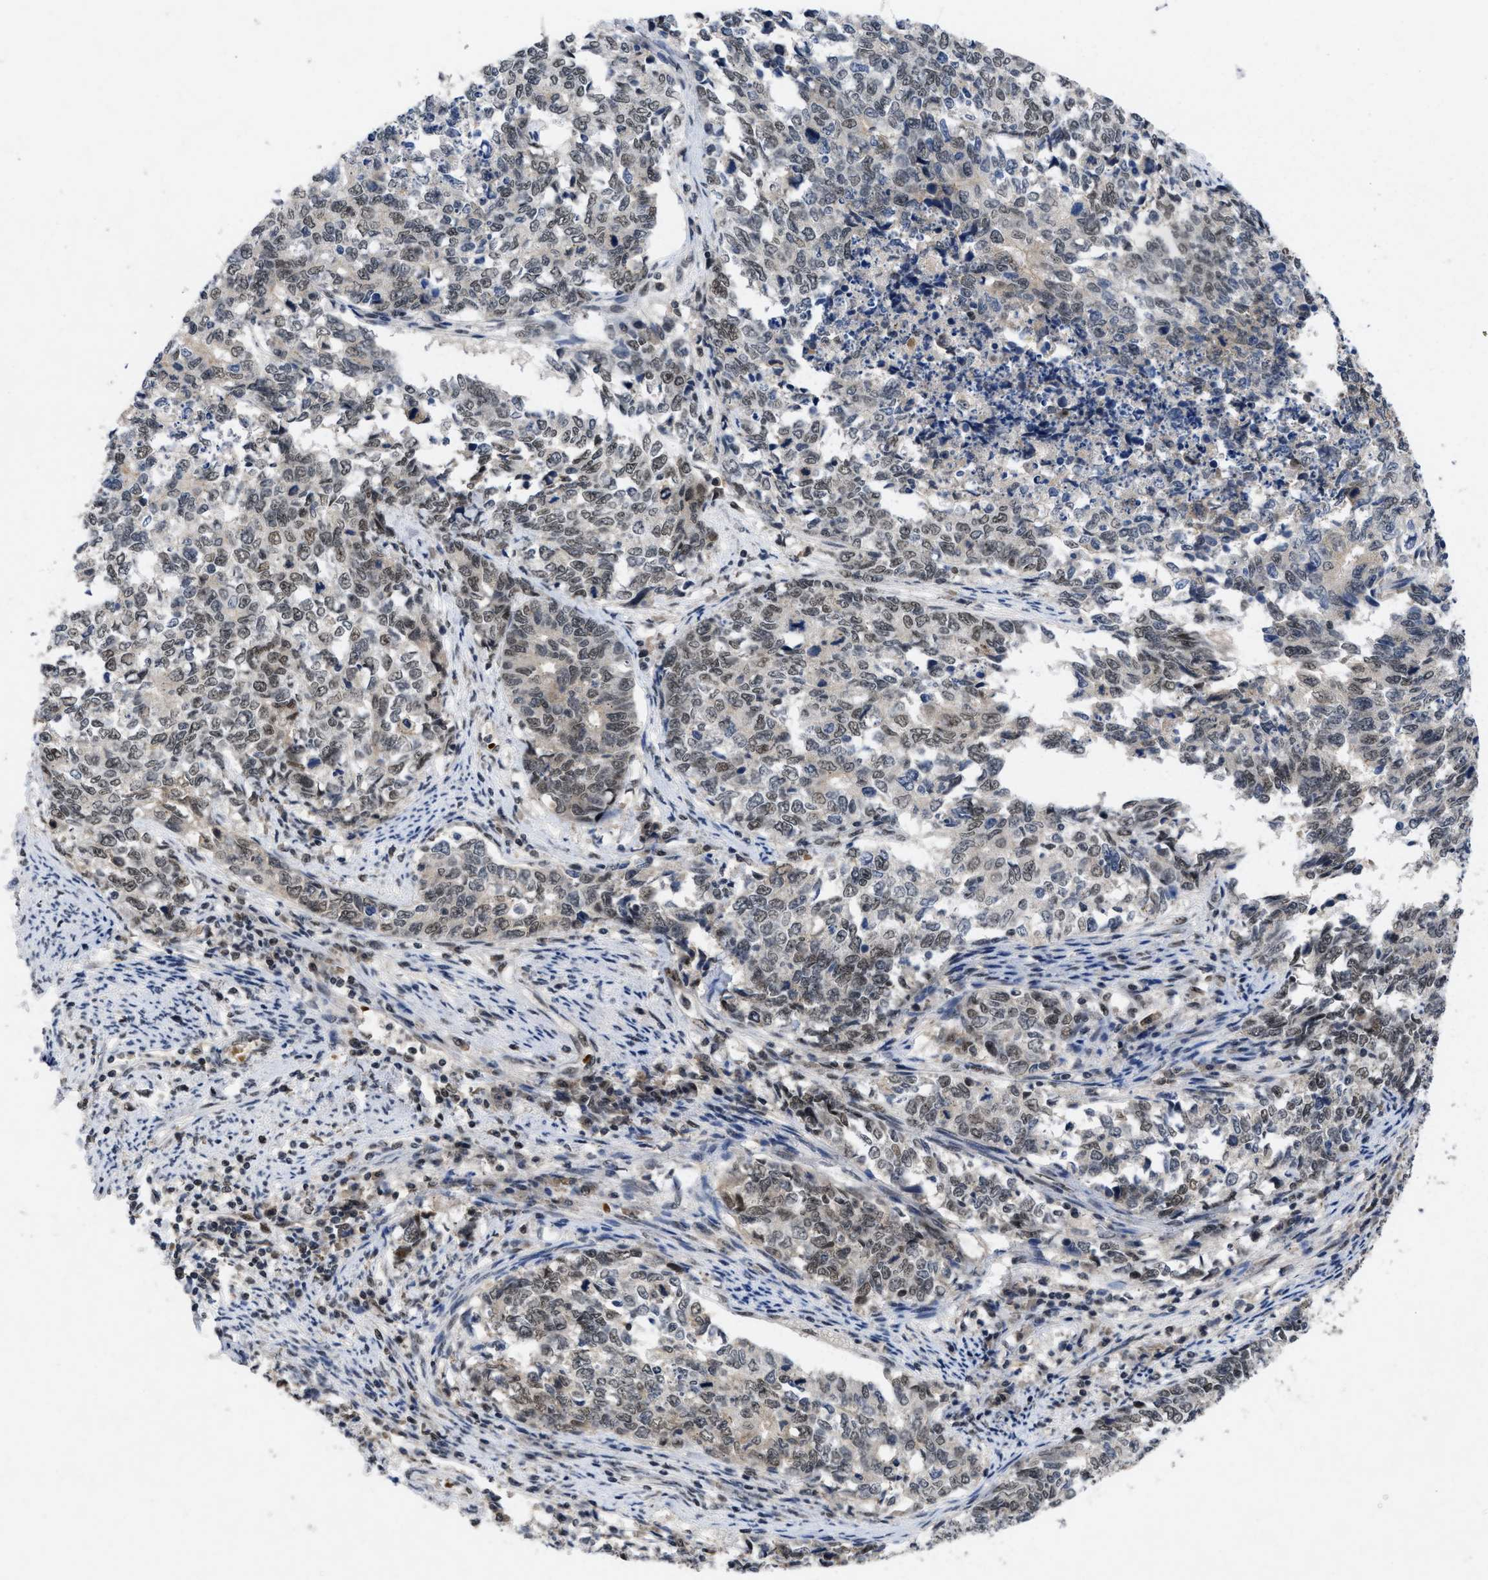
{"staining": {"intensity": "weak", "quantity": "25%-75%", "location": "nuclear"}, "tissue": "cervical cancer", "cell_type": "Tumor cells", "image_type": "cancer", "snomed": [{"axis": "morphology", "description": "Squamous cell carcinoma, NOS"}, {"axis": "topography", "description": "Cervix"}], "caption": "Immunohistochemical staining of cervical cancer (squamous cell carcinoma) reveals low levels of weak nuclear protein expression in approximately 25%-75% of tumor cells.", "gene": "ZNF346", "patient": {"sex": "female", "age": 63}}